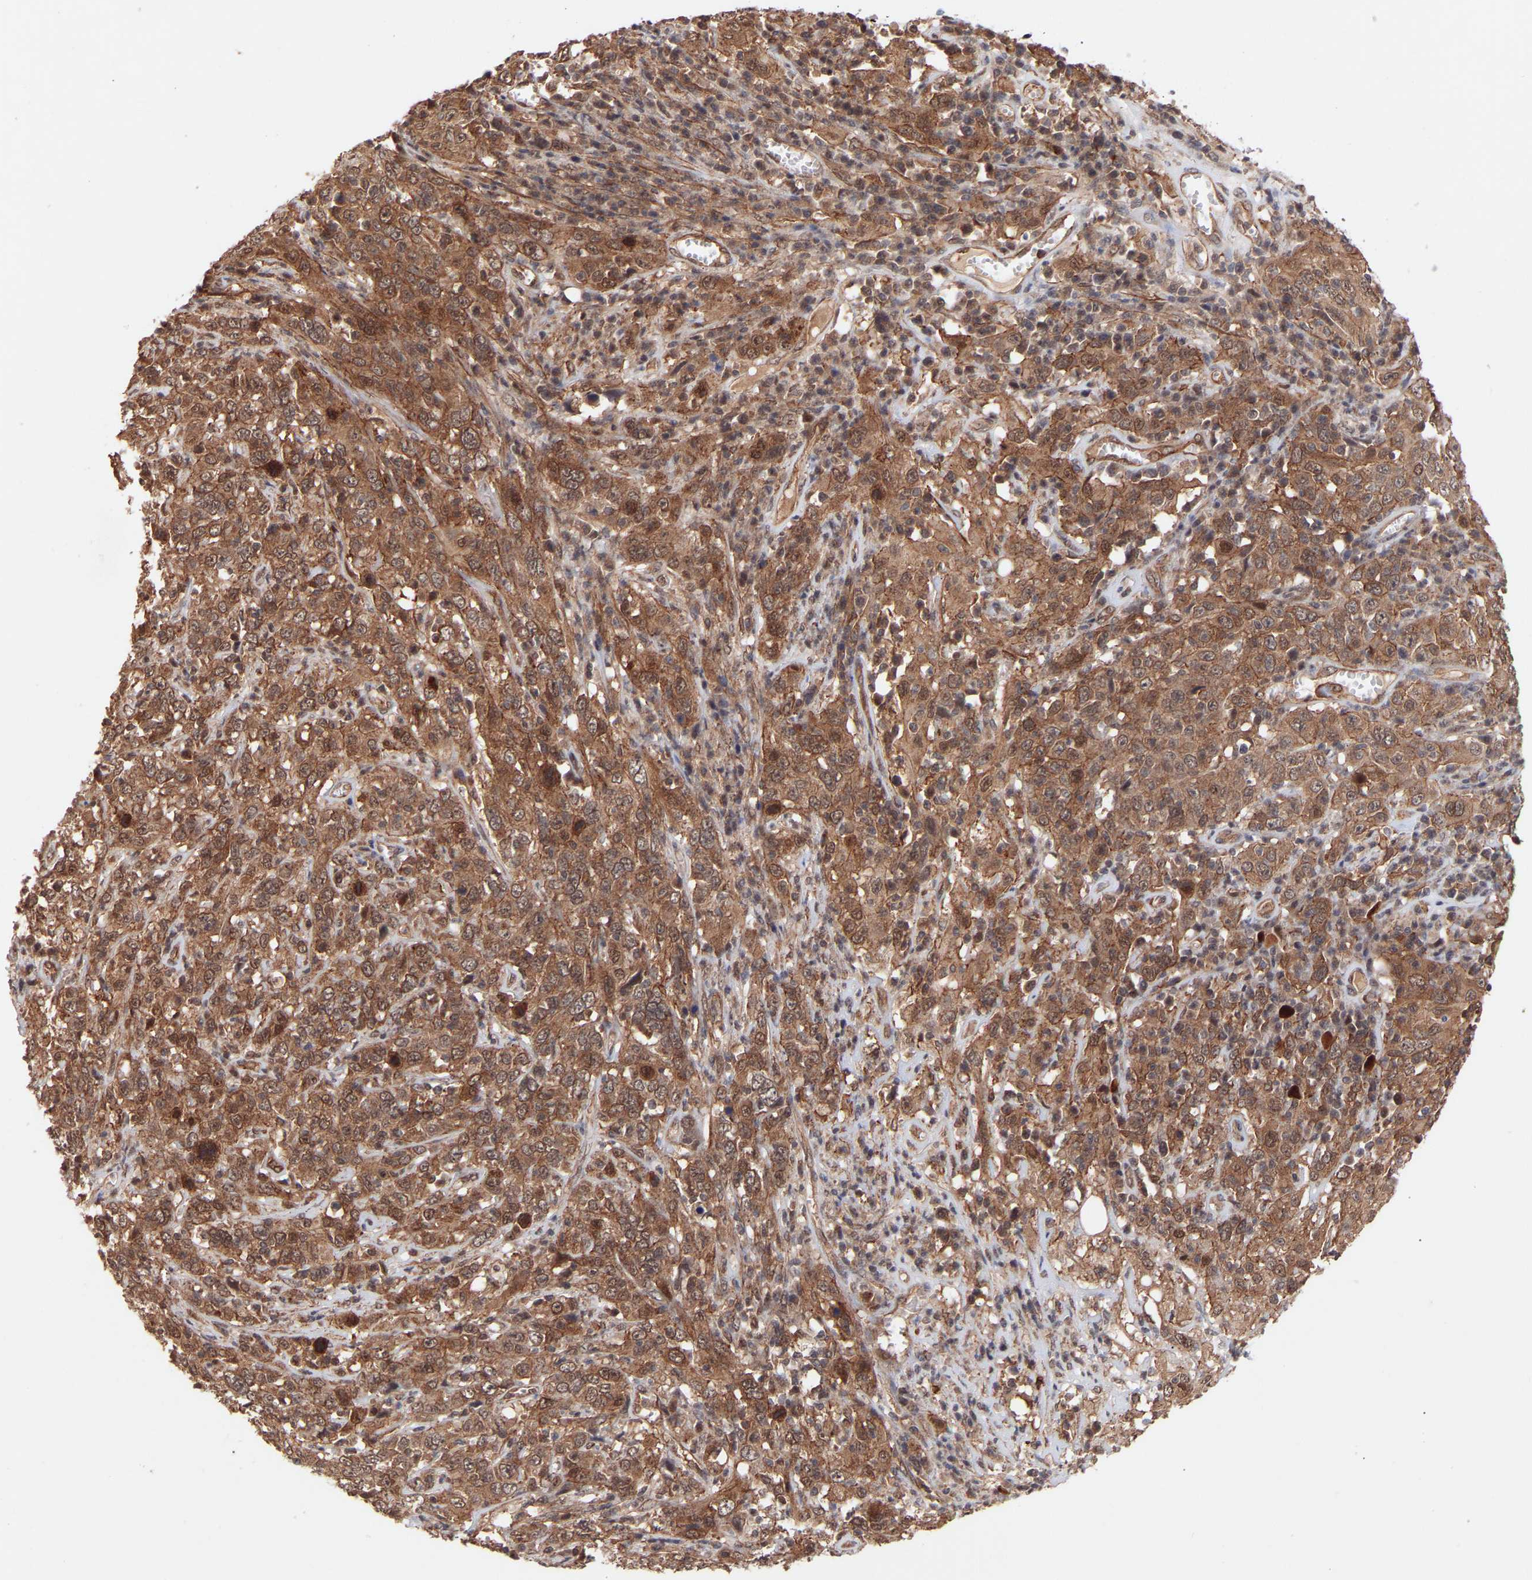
{"staining": {"intensity": "moderate", "quantity": ">75%", "location": "cytoplasmic/membranous,nuclear"}, "tissue": "cervical cancer", "cell_type": "Tumor cells", "image_type": "cancer", "snomed": [{"axis": "morphology", "description": "Squamous cell carcinoma, NOS"}, {"axis": "topography", "description": "Cervix"}], "caption": "Protein staining reveals moderate cytoplasmic/membranous and nuclear positivity in approximately >75% of tumor cells in cervical cancer (squamous cell carcinoma).", "gene": "PDLIM5", "patient": {"sex": "female", "age": 46}}